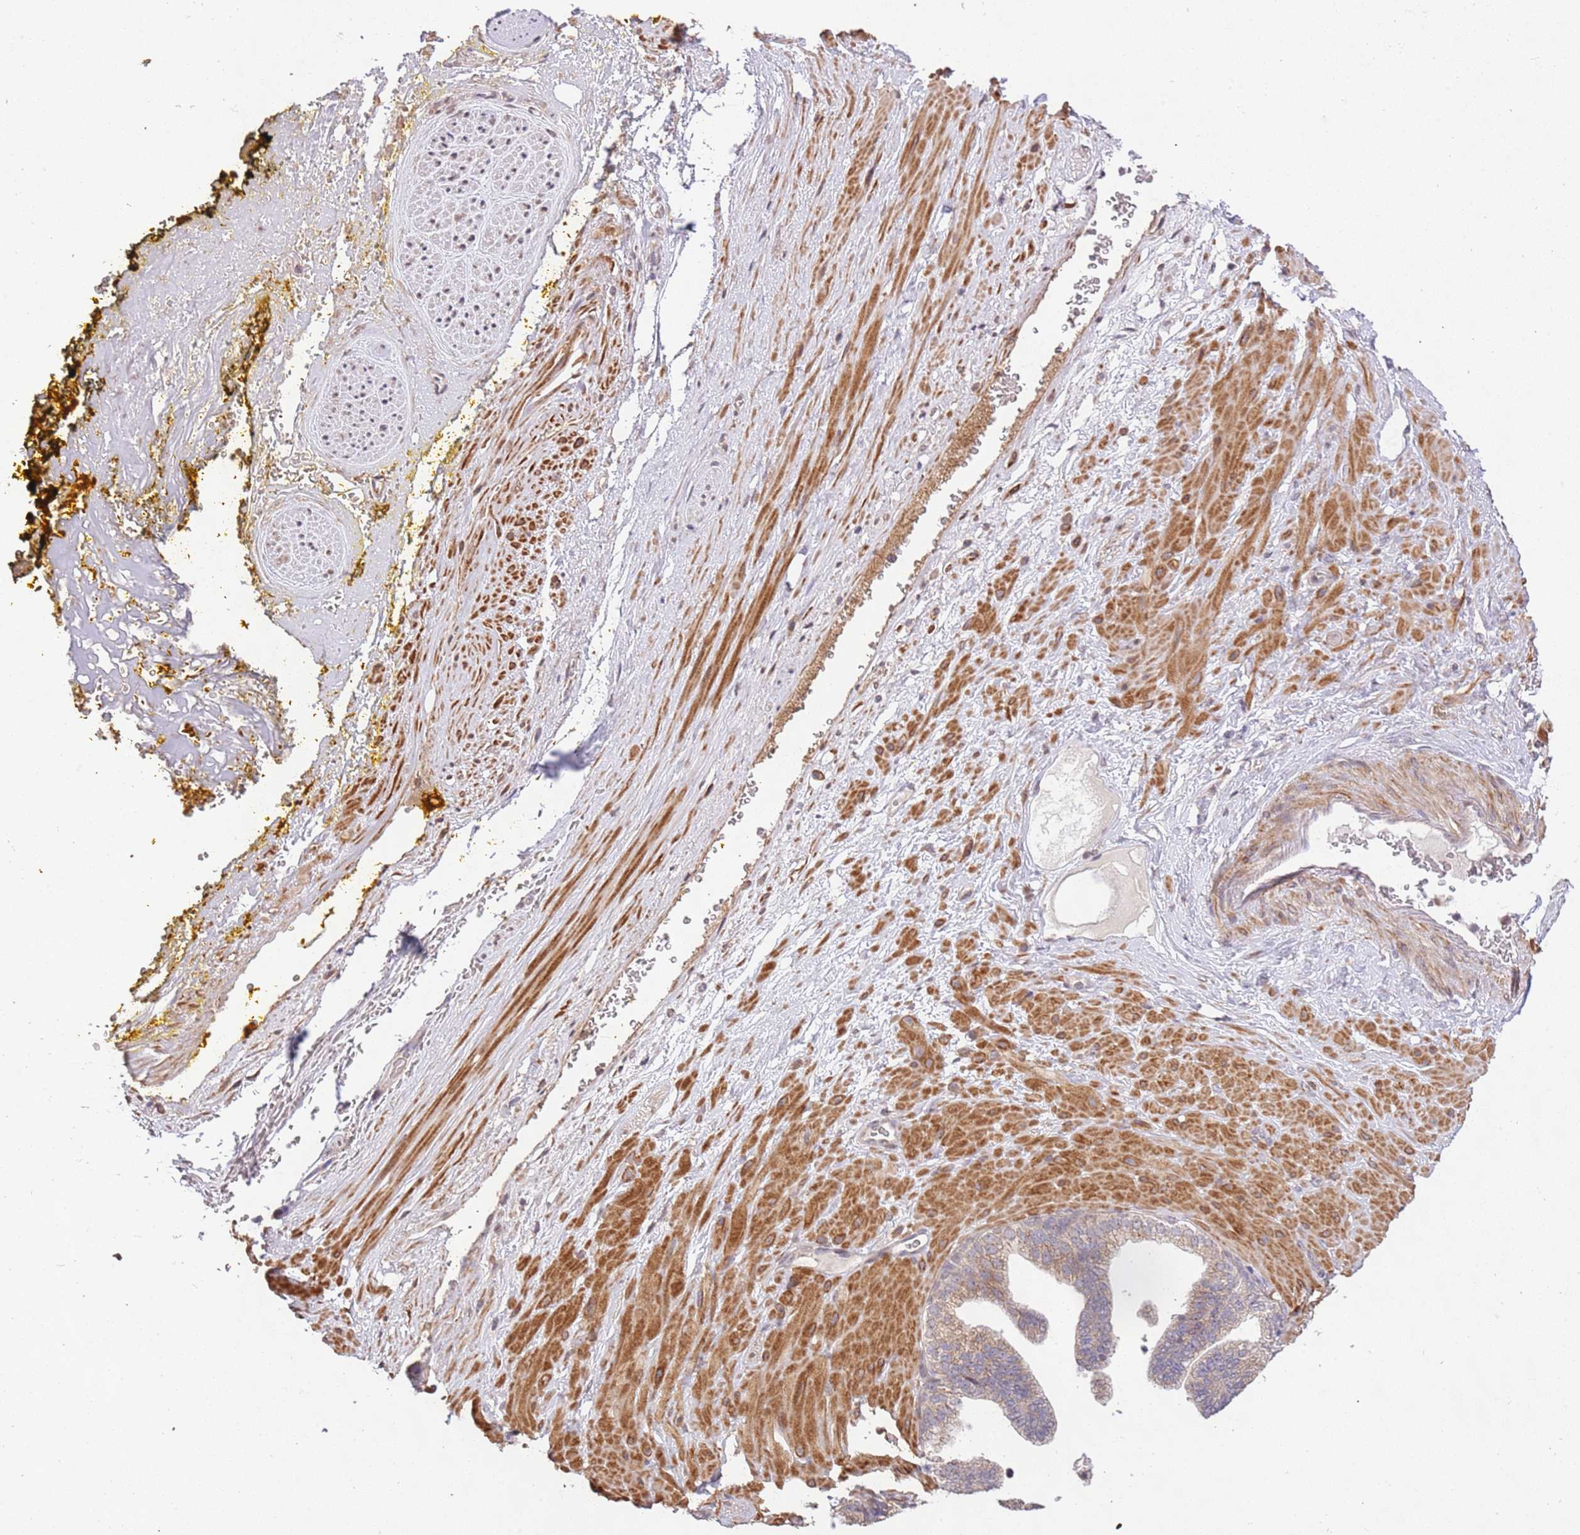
{"staining": {"intensity": "moderate", "quantity": ">75%", "location": "cytoplasmic/membranous,nuclear"}, "tissue": "soft tissue", "cell_type": "Fibroblasts", "image_type": "normal", "snomed": [{"axis": "morphology", "description": "Normal tissue, NOS"}, {"axis": "morphology", "description": "Adenocarcinoma, Low grade"}, {"axis": "topography", "description": "Prostate"}, {"axis": "topography", "description": "Peripheral nerve tissue"}], "caption": "Immunohistochemistry (IHC) photomicrograph of benign soft tissue: human soft tissue stained using immunohistochemistry exhibits medium levels of moderate protein expression localized specifically in the cytoplasmic/membranous,nuclear of fibroblasts, appearing as a cytoplasmic/membranous,nuclear brown color.", "gene": "SLC16A4", "patient": {"sex": "male", "age": 63}}